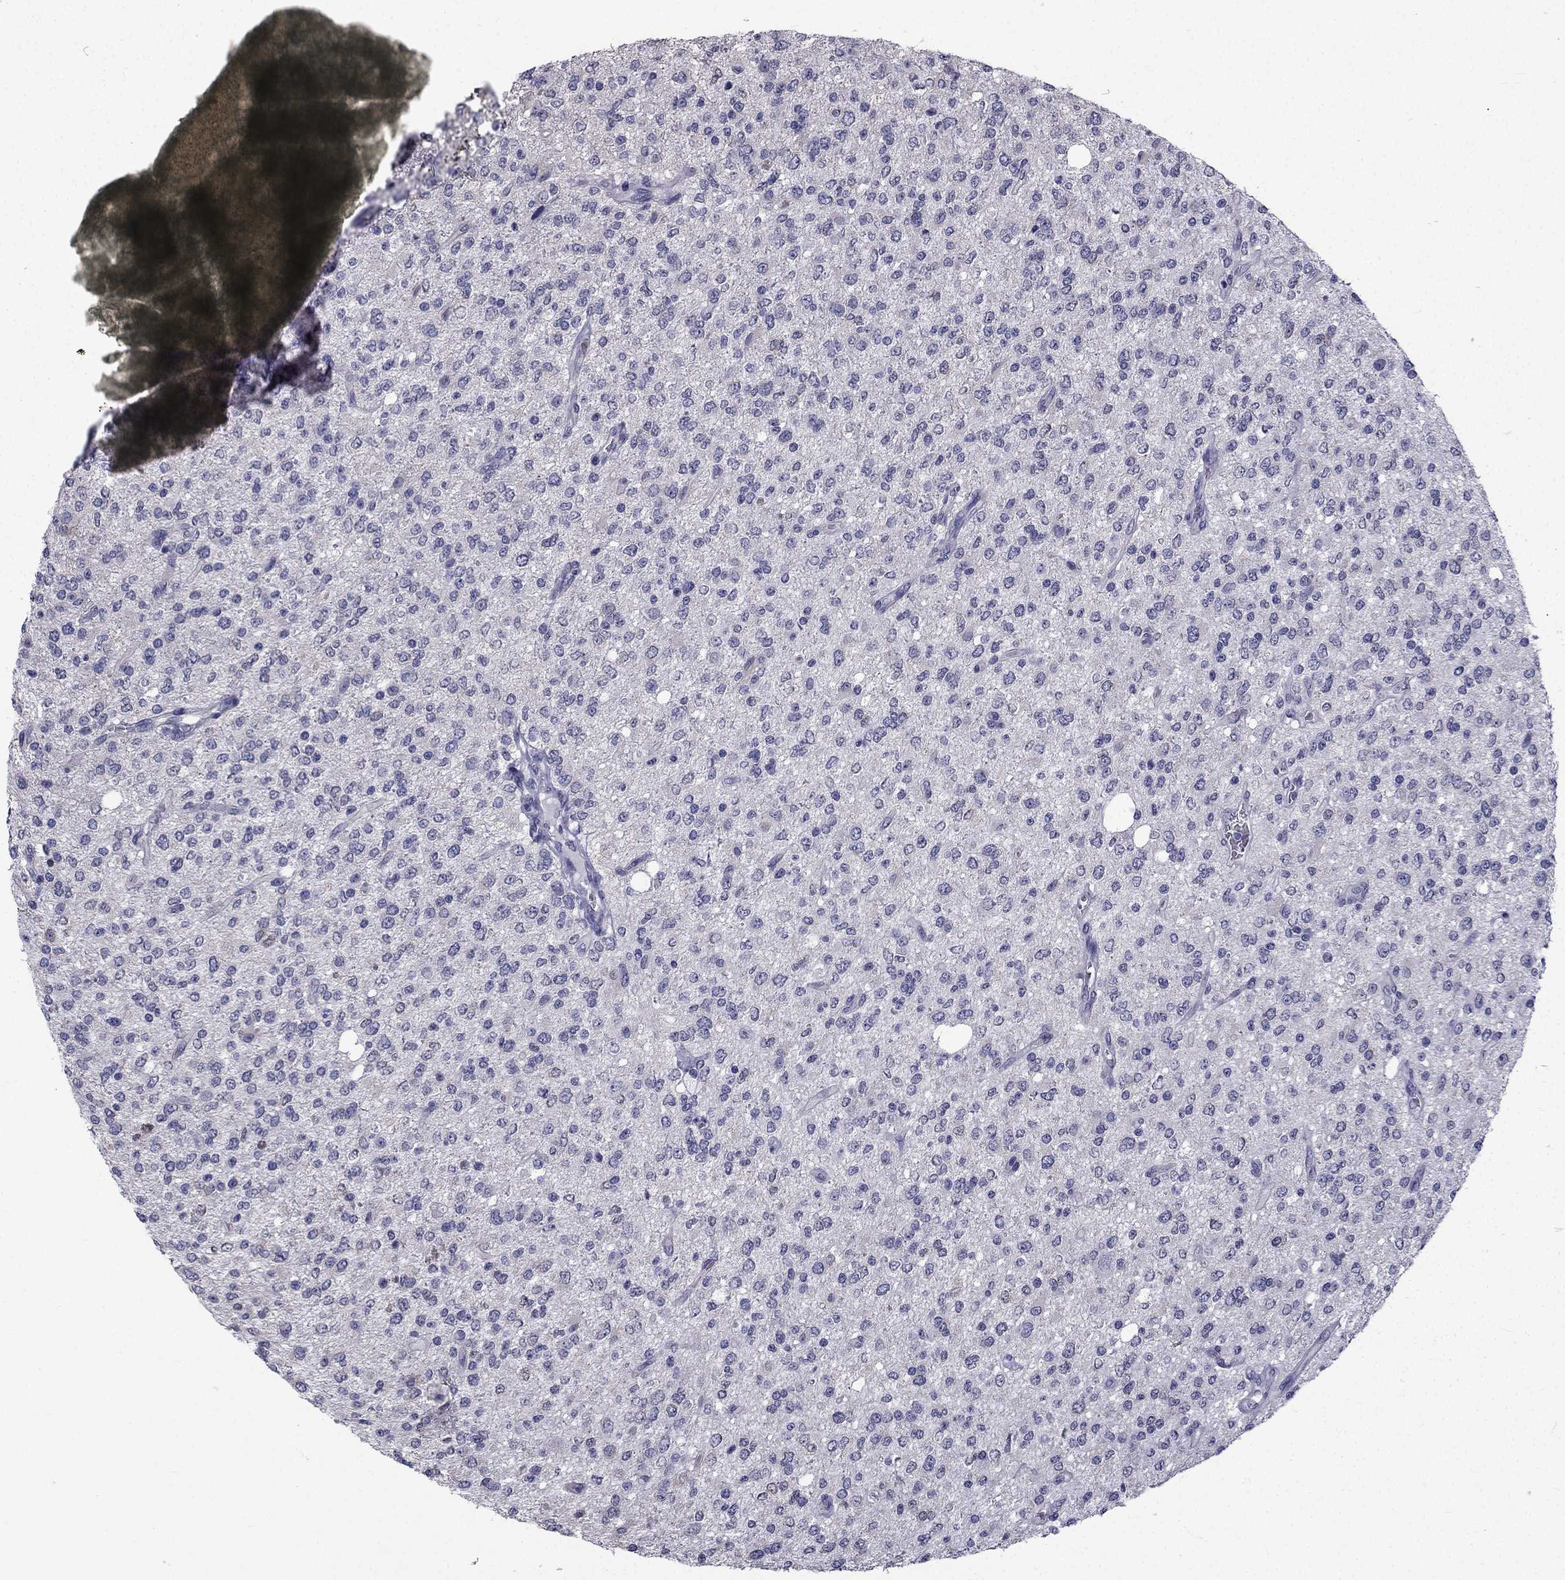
{"staining": {"intensity": "negative", "quantity": "none", "location": "none"}, "tissue": "glioma", "cell_type": "Tumor cells", "image_type": "cancer", "snomed": [{"axis": "morphology", "description": "Glioma, malignant, Low grade"}, {"axis": "topography", "description": "Brain"}], "caption": "This is an immunohistochemistry histopathology image of human glioma. There is no positivity in tumor cells.", "gene": "CCDC40", "patient": {"sex": "male", "age": 67}}